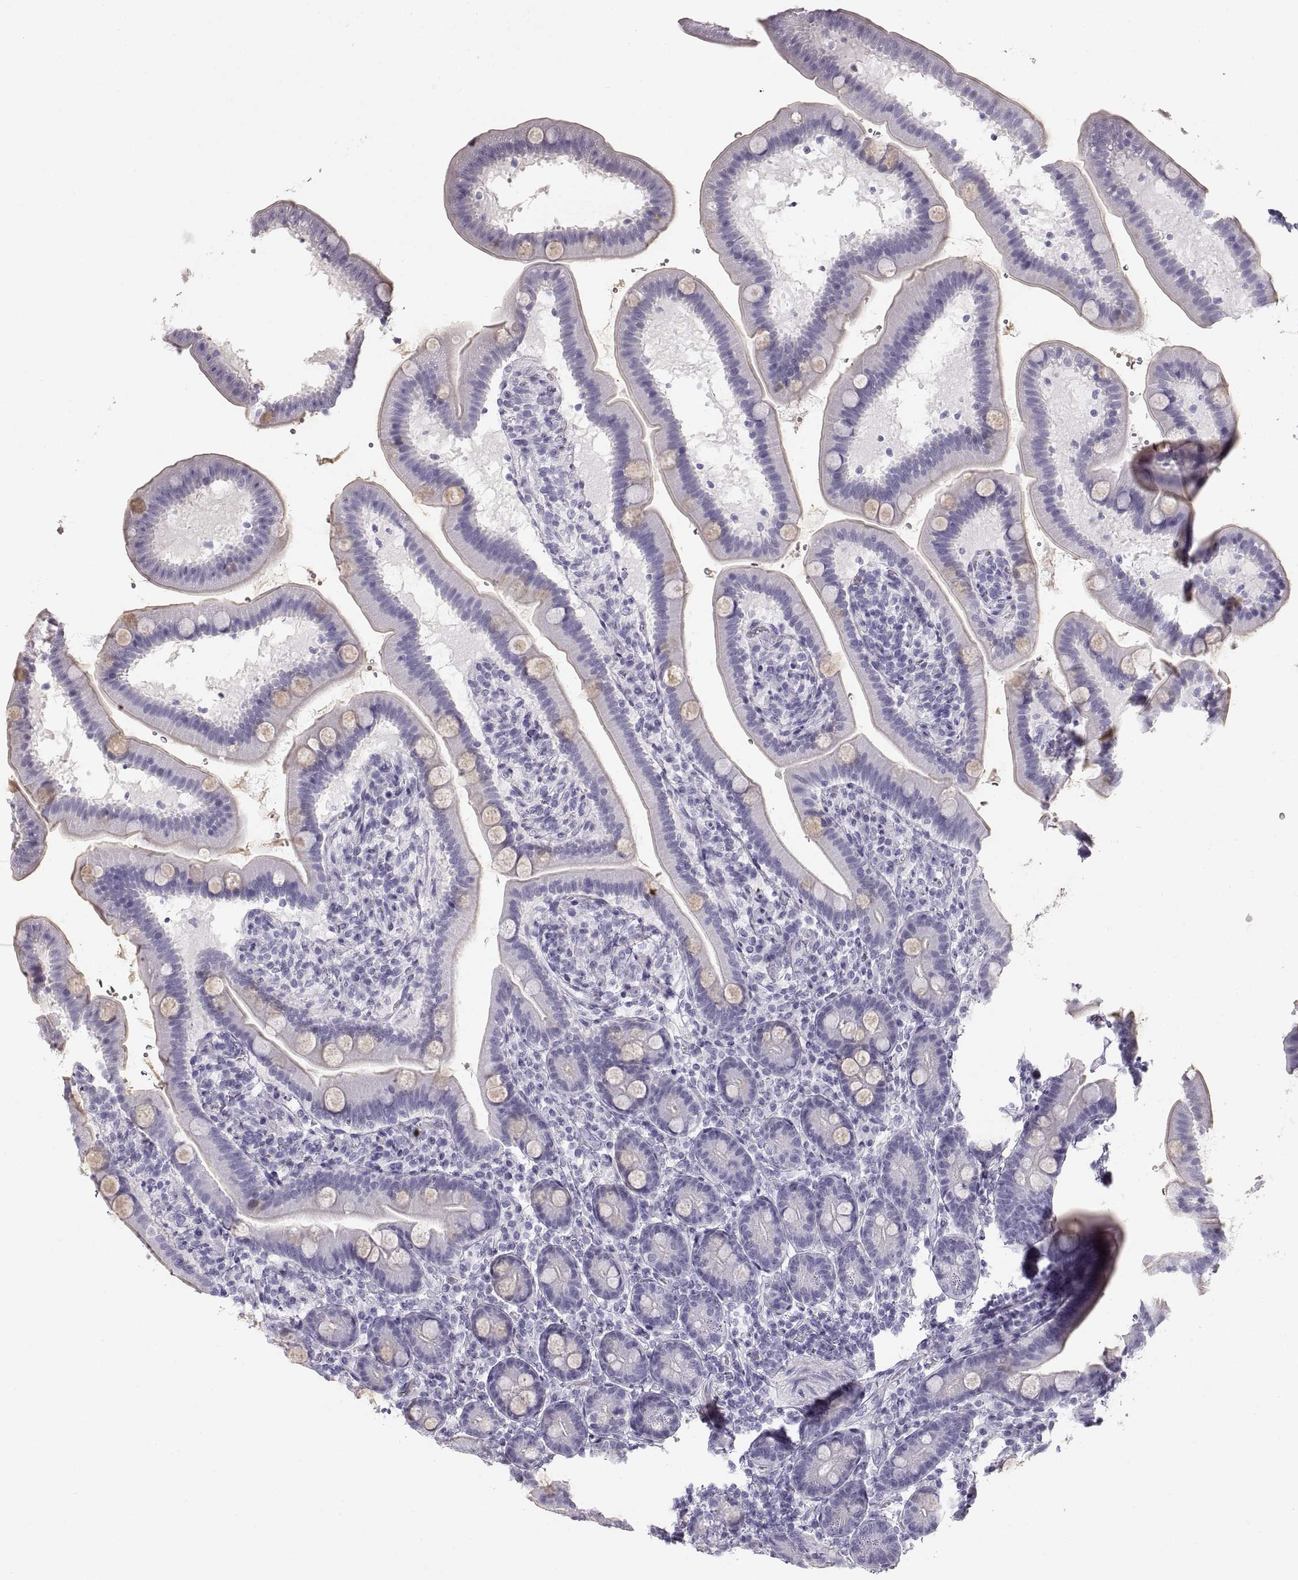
{"staining": {"intensity": "negative", "quantity": "none", "location": "none"}, "tissue": "small intestine", "cell_type": "Glandular cells", "image_type": "normal", "snomed": [{"axis": "morphology", "description": "Normal tissue, NOS"}, {"axis": "topography", "description": "Small intestine"}], "caption": "This is a image of immunohistochemistry staining of unremarkable small intestine, which shows no positivity in glandular cells.", "gene": "CRYAA", "patient": {"sex": "male", "age": 66}}